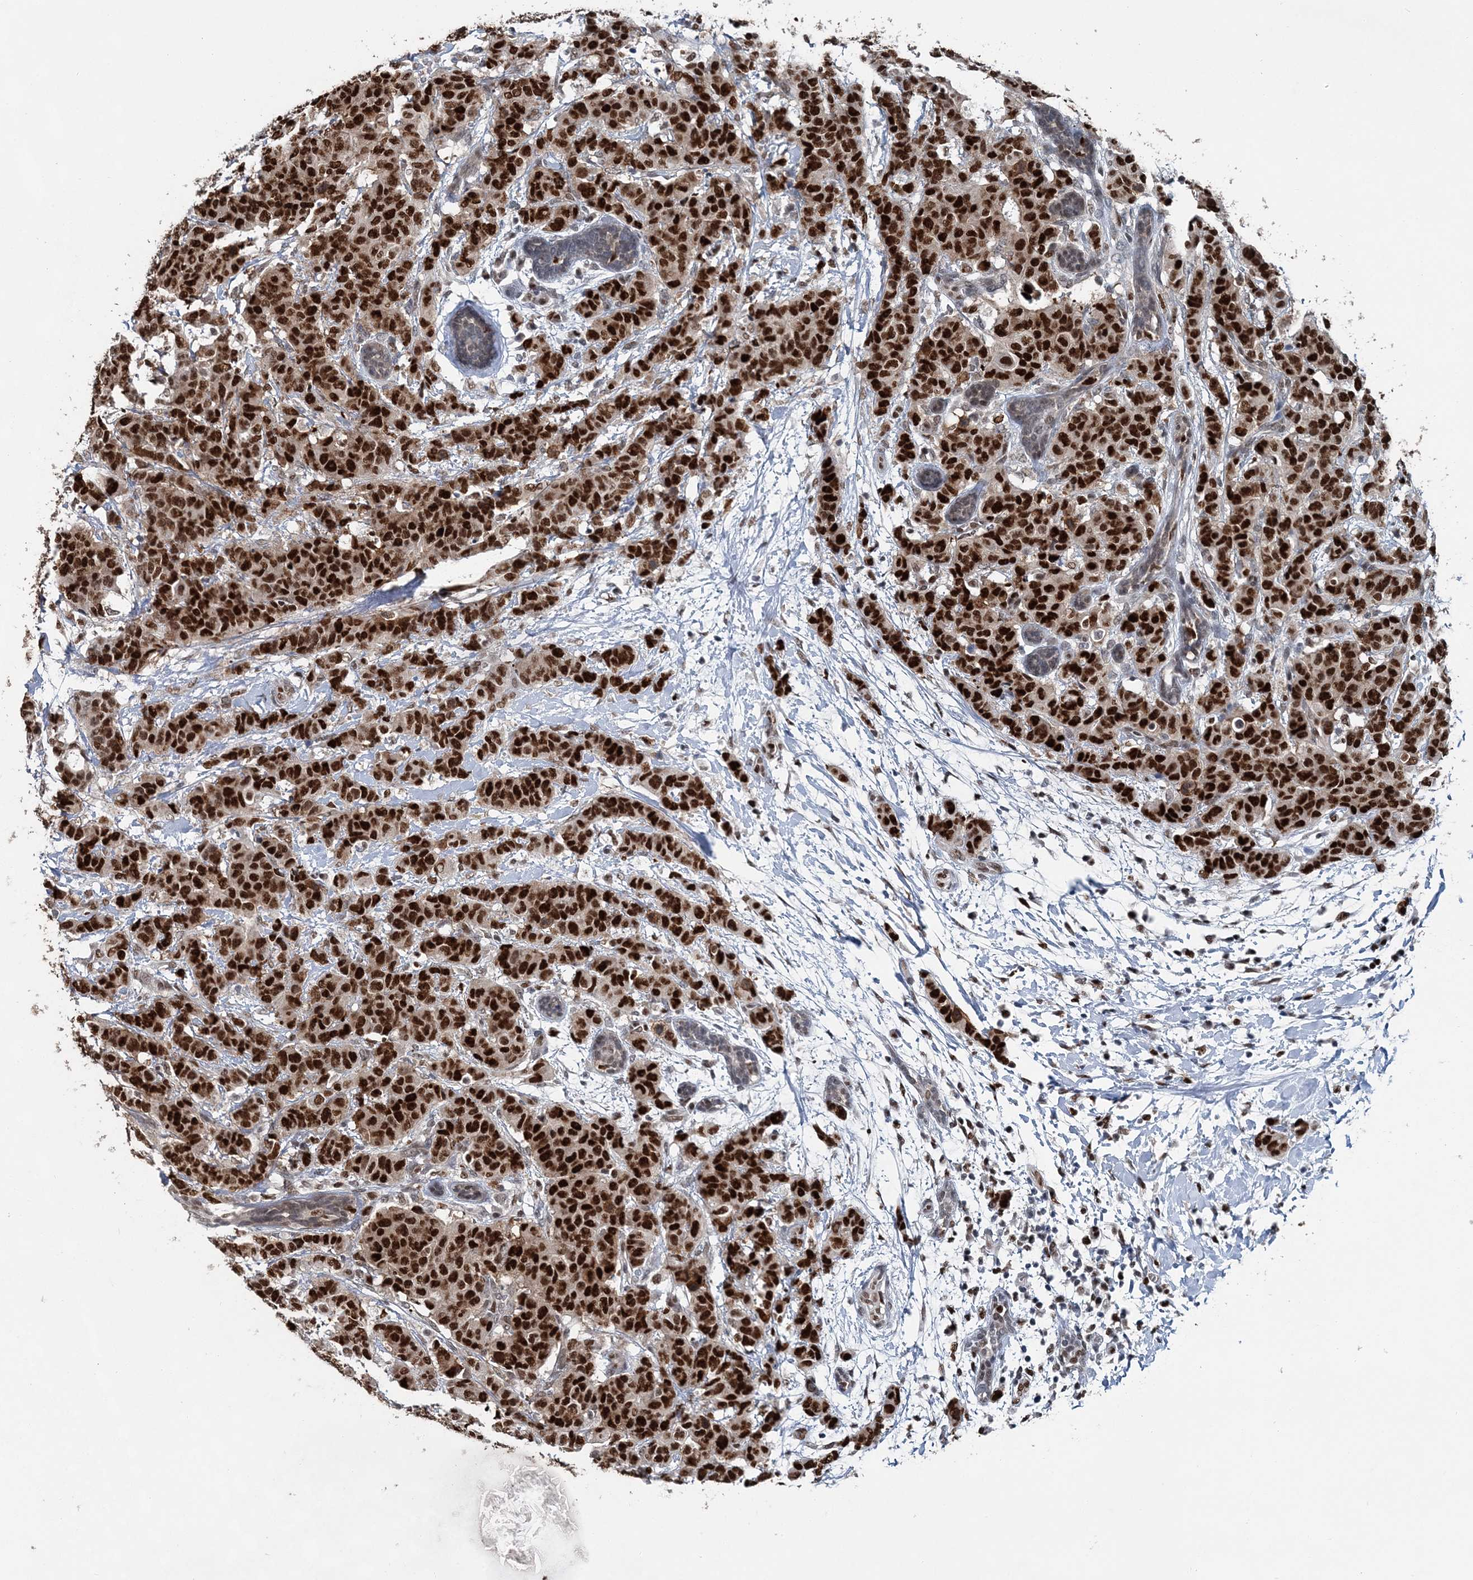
{"staining": {"intensity": "strong", "quantity": ">75%", "location": "nuclear"}, "tissue": "breast cancer", "cell_type": "Tumor cells", "image_type": "cancer", "snomed": [{"axis": "morphology", "description": "Normal tissue, NOS"}, {"axis": "morphology", "description": "Duct carcinoma"}, {"axis": "topography", "description": "Breast"}], "caption": "A brown stain labels strong nuclear expression of a protein in breast invasive ductal carcinoma tumor cells.", "gene": "HAT1", "patient": {"sex": "female", "age": 40}}